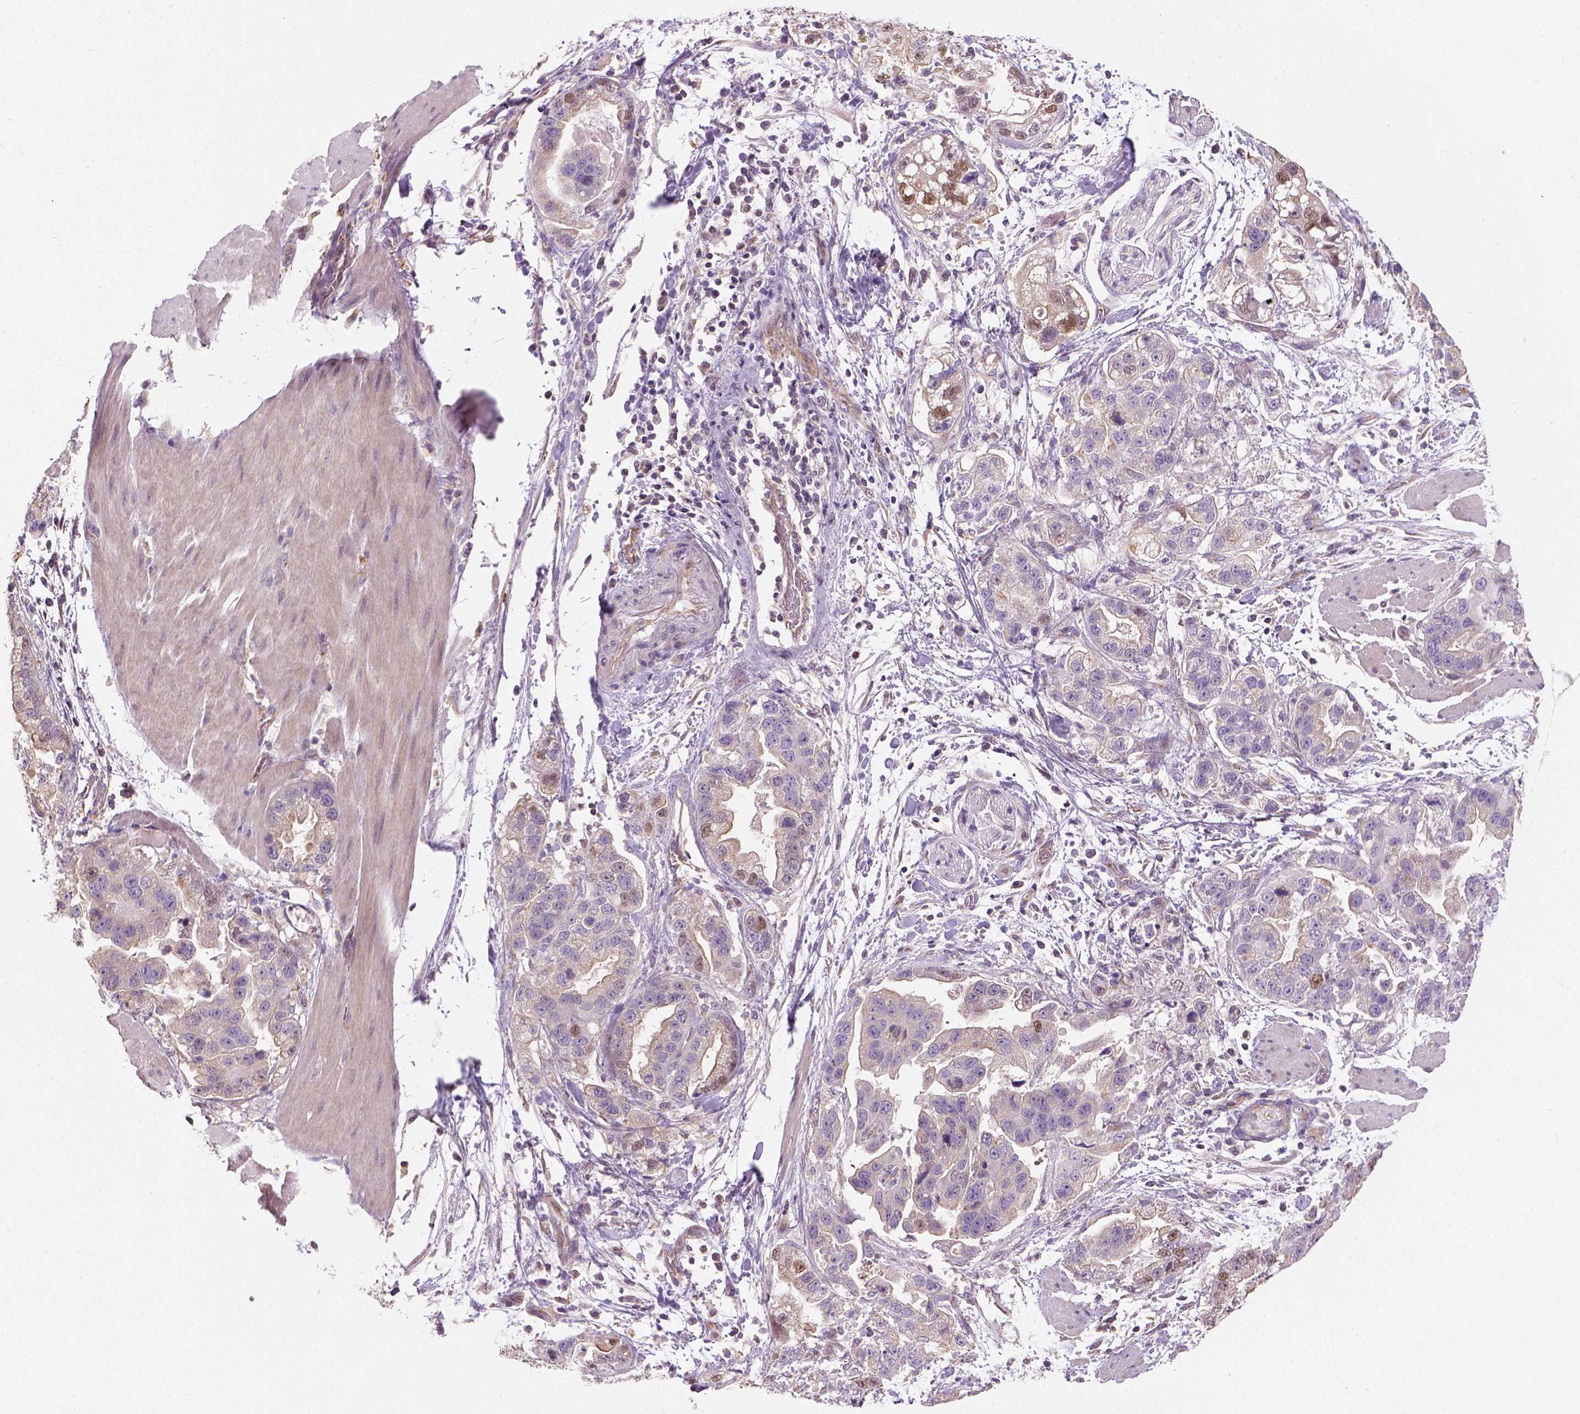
{"staining": {"intensity": "moderate", "quantity": "<25%", "location": "cytoplasmic/membranous,nuclear"}, "tissue": "stomach cancer", "cell_type": "Tumor cells", "image_type": "cancer", "snomed": [{"axis": "morphology", "description": "Adenocarcinoma, NOS"}, {"axis": "topography", "description": "Stomach"}], "caption": "Tumor cells show moderate cytoplasmic/membranous and nuclear staining in approximately <25% of cells in stomach cancer.", "gene": "CRACR2A", "patient": {"sex": "male", "age": 59}}